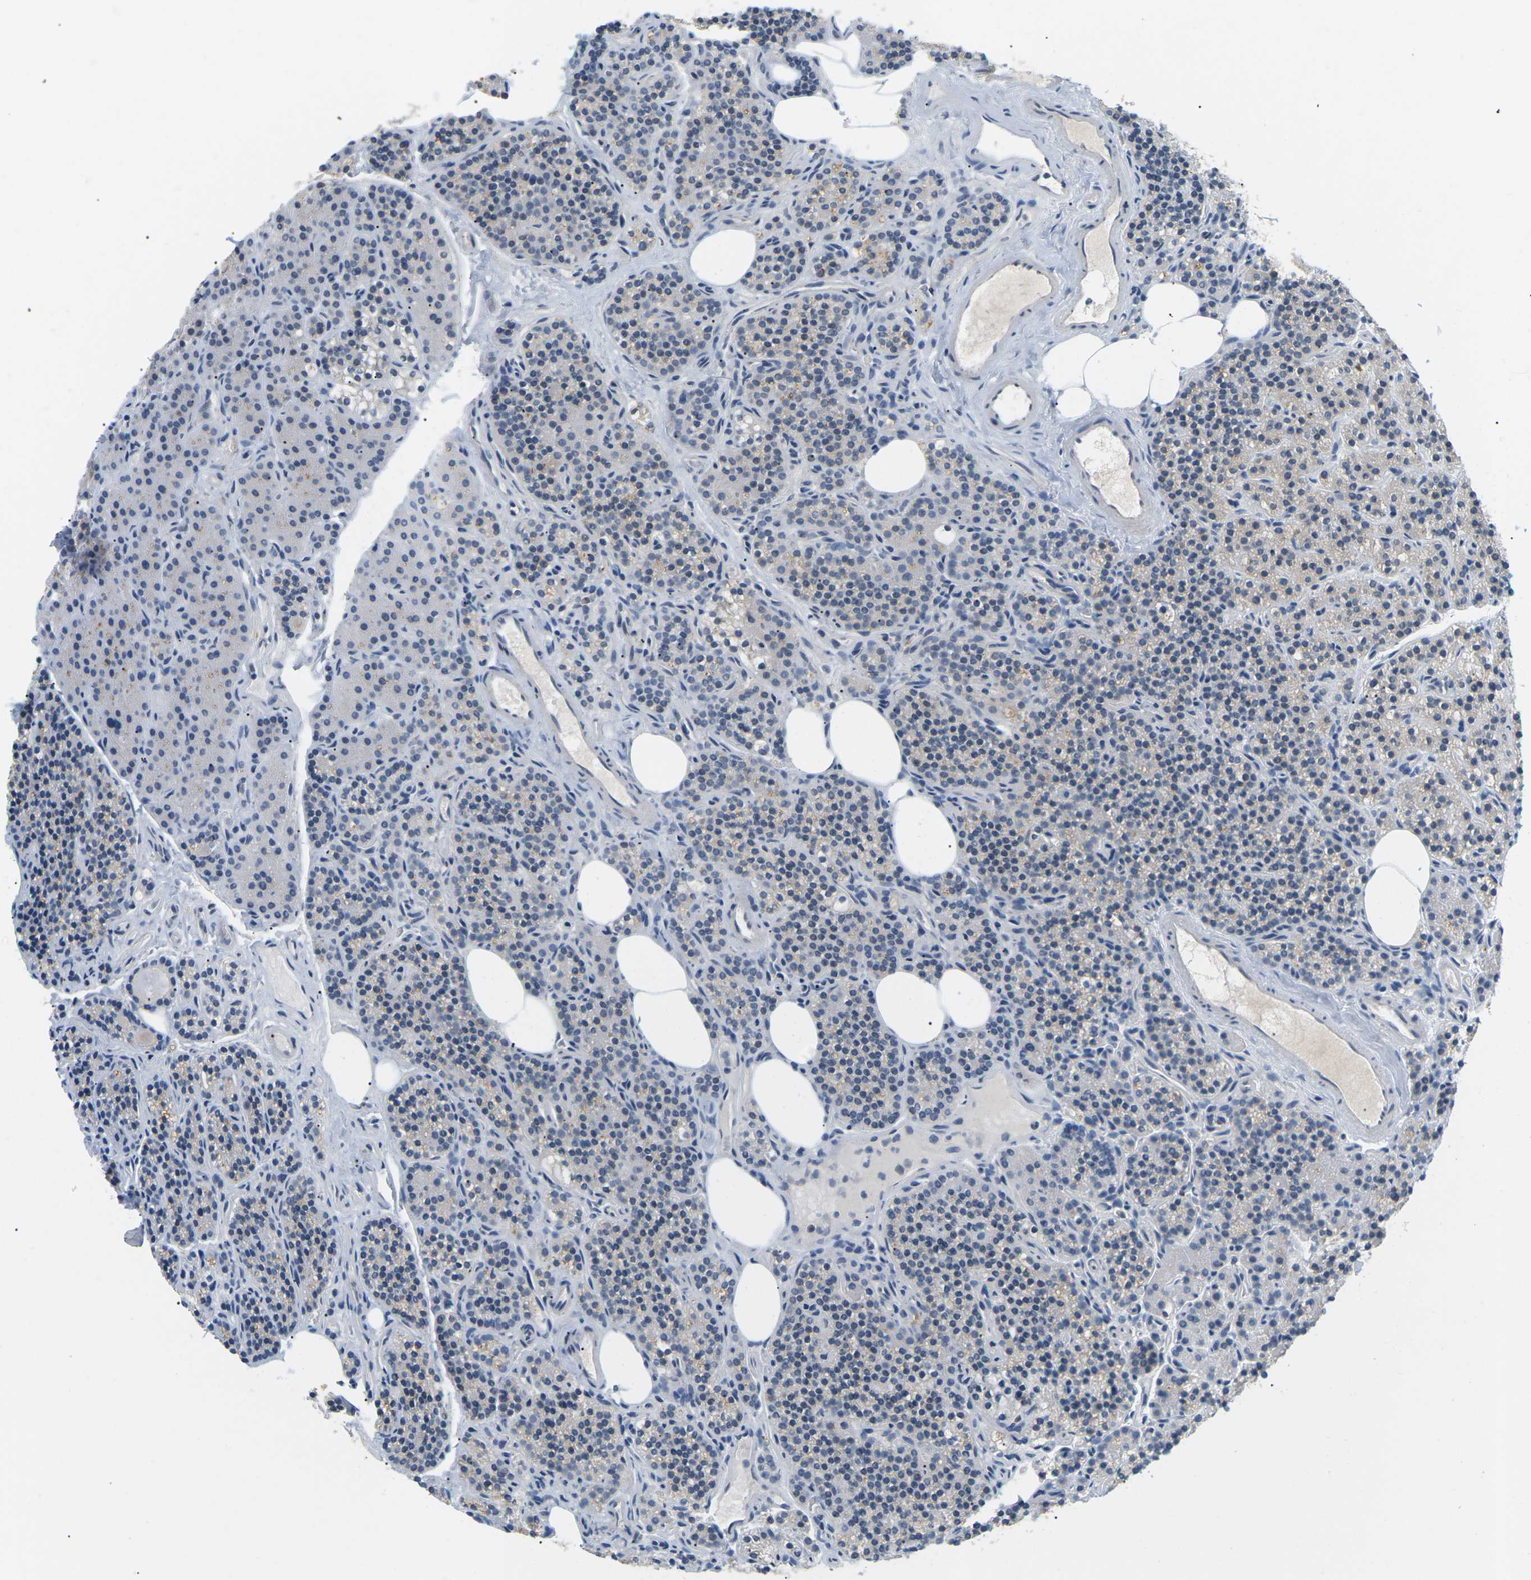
{"staining": {"intensity": "weak", "quantity": "<25%", "location": "cytoplasmic/membranous"}, "tissue": "parathyroid gland", "cell_type": "Glandular cells", "image_type": "normal", "snomed": [{"axis": "morphology", "description": "Normal tissue, NOS"}, {"axis": "morphology", "description": "Adenoma, NOS"}, {"axis": "topography", "description": "Parathyroid gland"}], "caption": "IHC micrograph of normal parathyroid gland: parathyroid gland stained with DAB (3,3'-diaminobenzidine) exhibits no significant protein staining in glandular cells.", "gene": "EVA1C", "patient": {"sex": "female", "age": 74}}